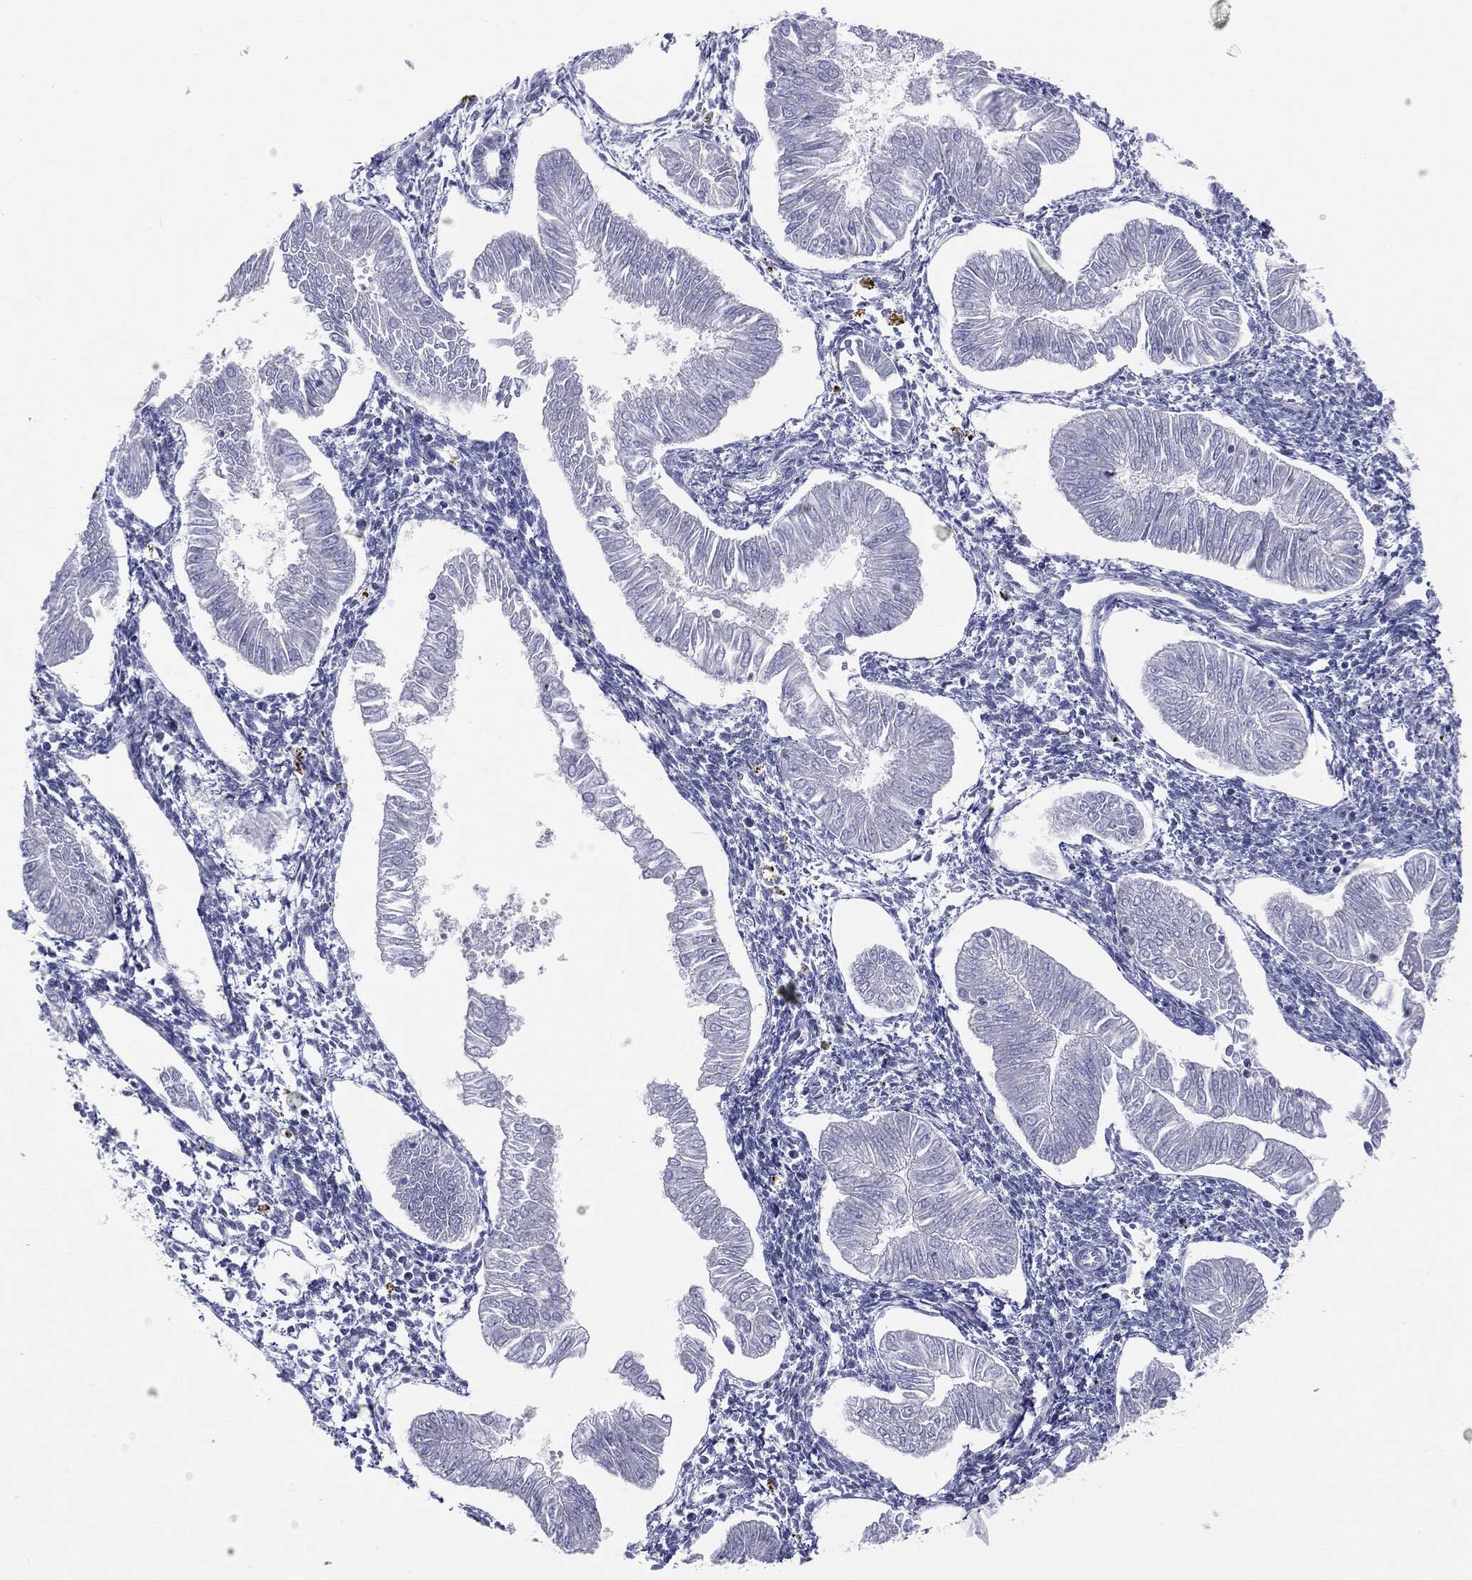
{"staining": {"intensity": "negative", "quantity": "none", "location": "none"}, "tissue": "endometrial cancer", "cell_type": "Tumor cells", "image_type": "cancer", "snomed": [{"axis": "morphology", "description": "Adenocarcinoma, NOS"}, {"axis": "topography", "description": "Endometrium"}], "caption": "Tumor cells are negative for protein expression in human adenocarcinoma (endometrial).", "gene": "SLC5A5", "patient": {"sex": "female", "age": 53}}